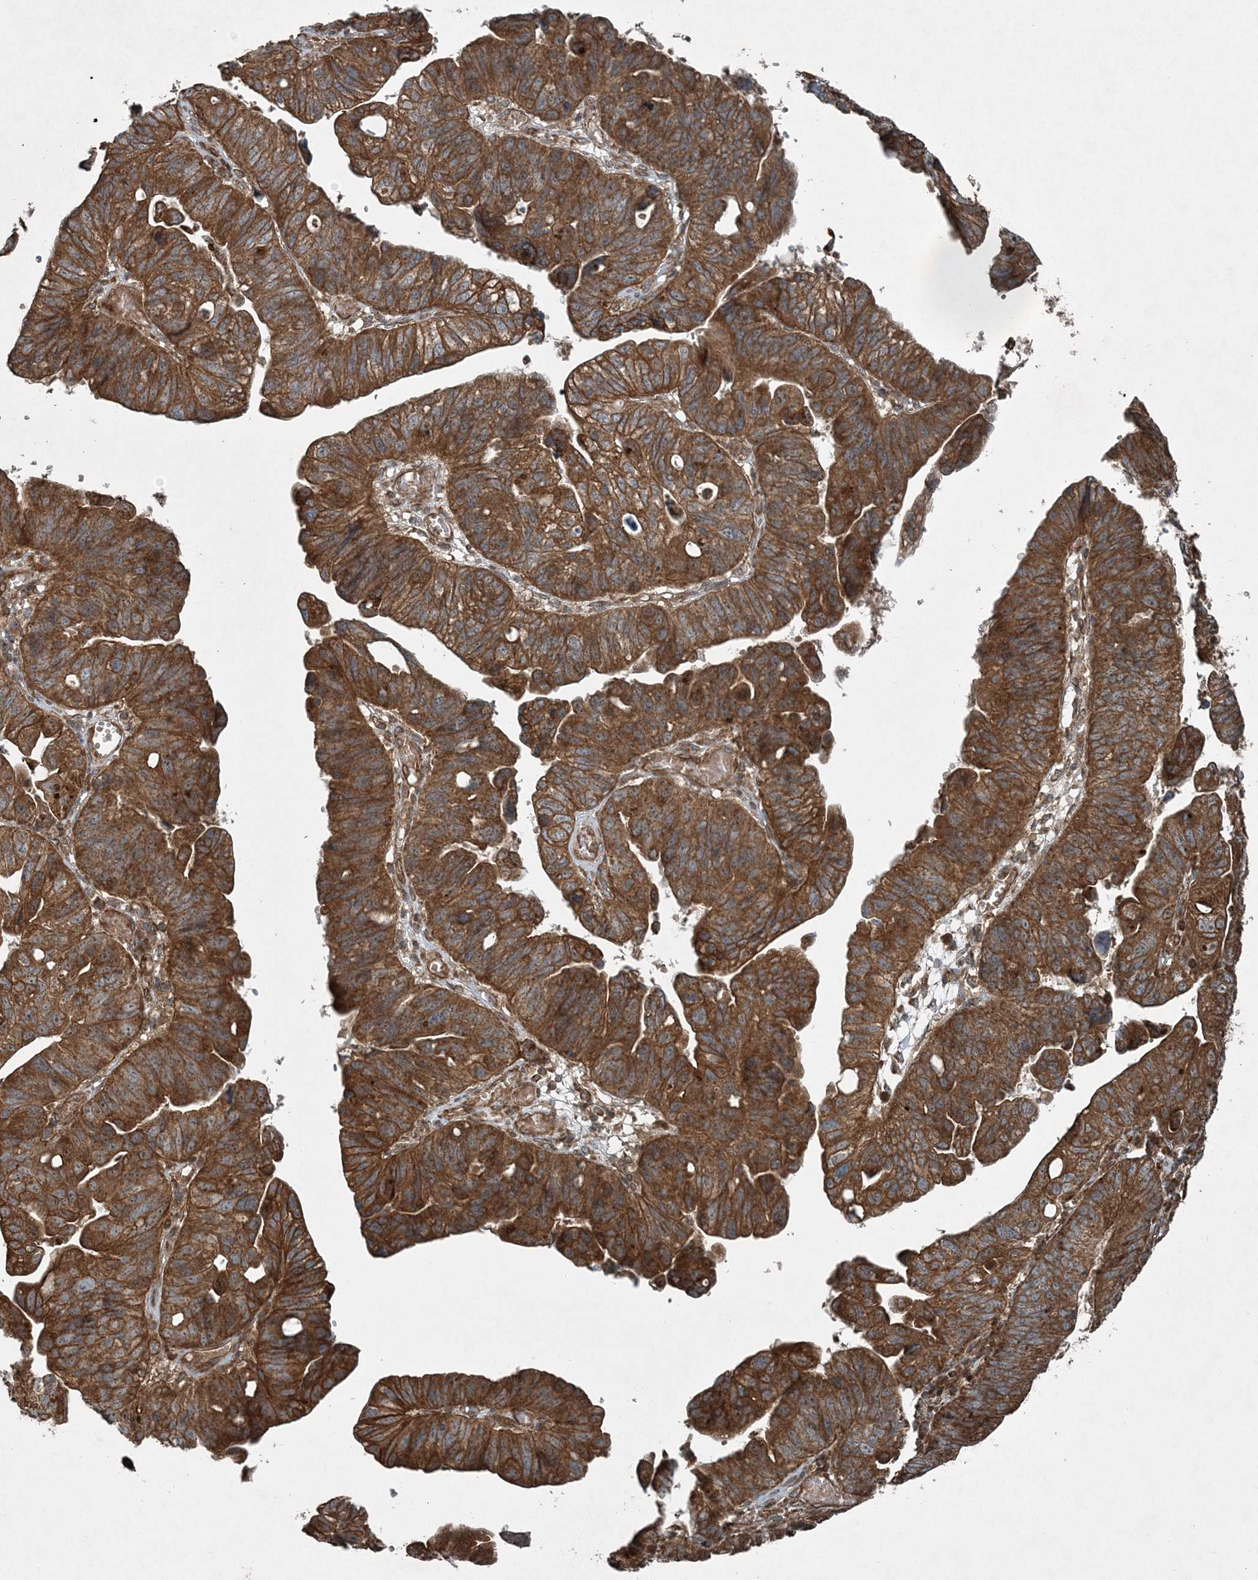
{"staining": {"intensity": "strong", "quantity": ">75%", "location": "cytoplasmic/membranous"}, "tissue": "stomach cancer", "cell_type": "Tumor cells", "image_type": "cancer", "snomed": [{"axis": "morphology", "description": "Adenocarcinoma, NOS"}, {"axis": "topography", "description": "Stomach"}], "caption": "IHC staining of adenocarcinoma (stomach), which shows high levels of strong cytoplasmic/membranous staining in approximately >75% of tumor cells indicating strong cytoplasmic/membranous protein staining. The staining was performed using DAB (brown) for protein detection and nuclei were counterstained in hematoxylin (blue).", "gene": "COPS7B", "patient": {"sex": "male", "age": 59}}